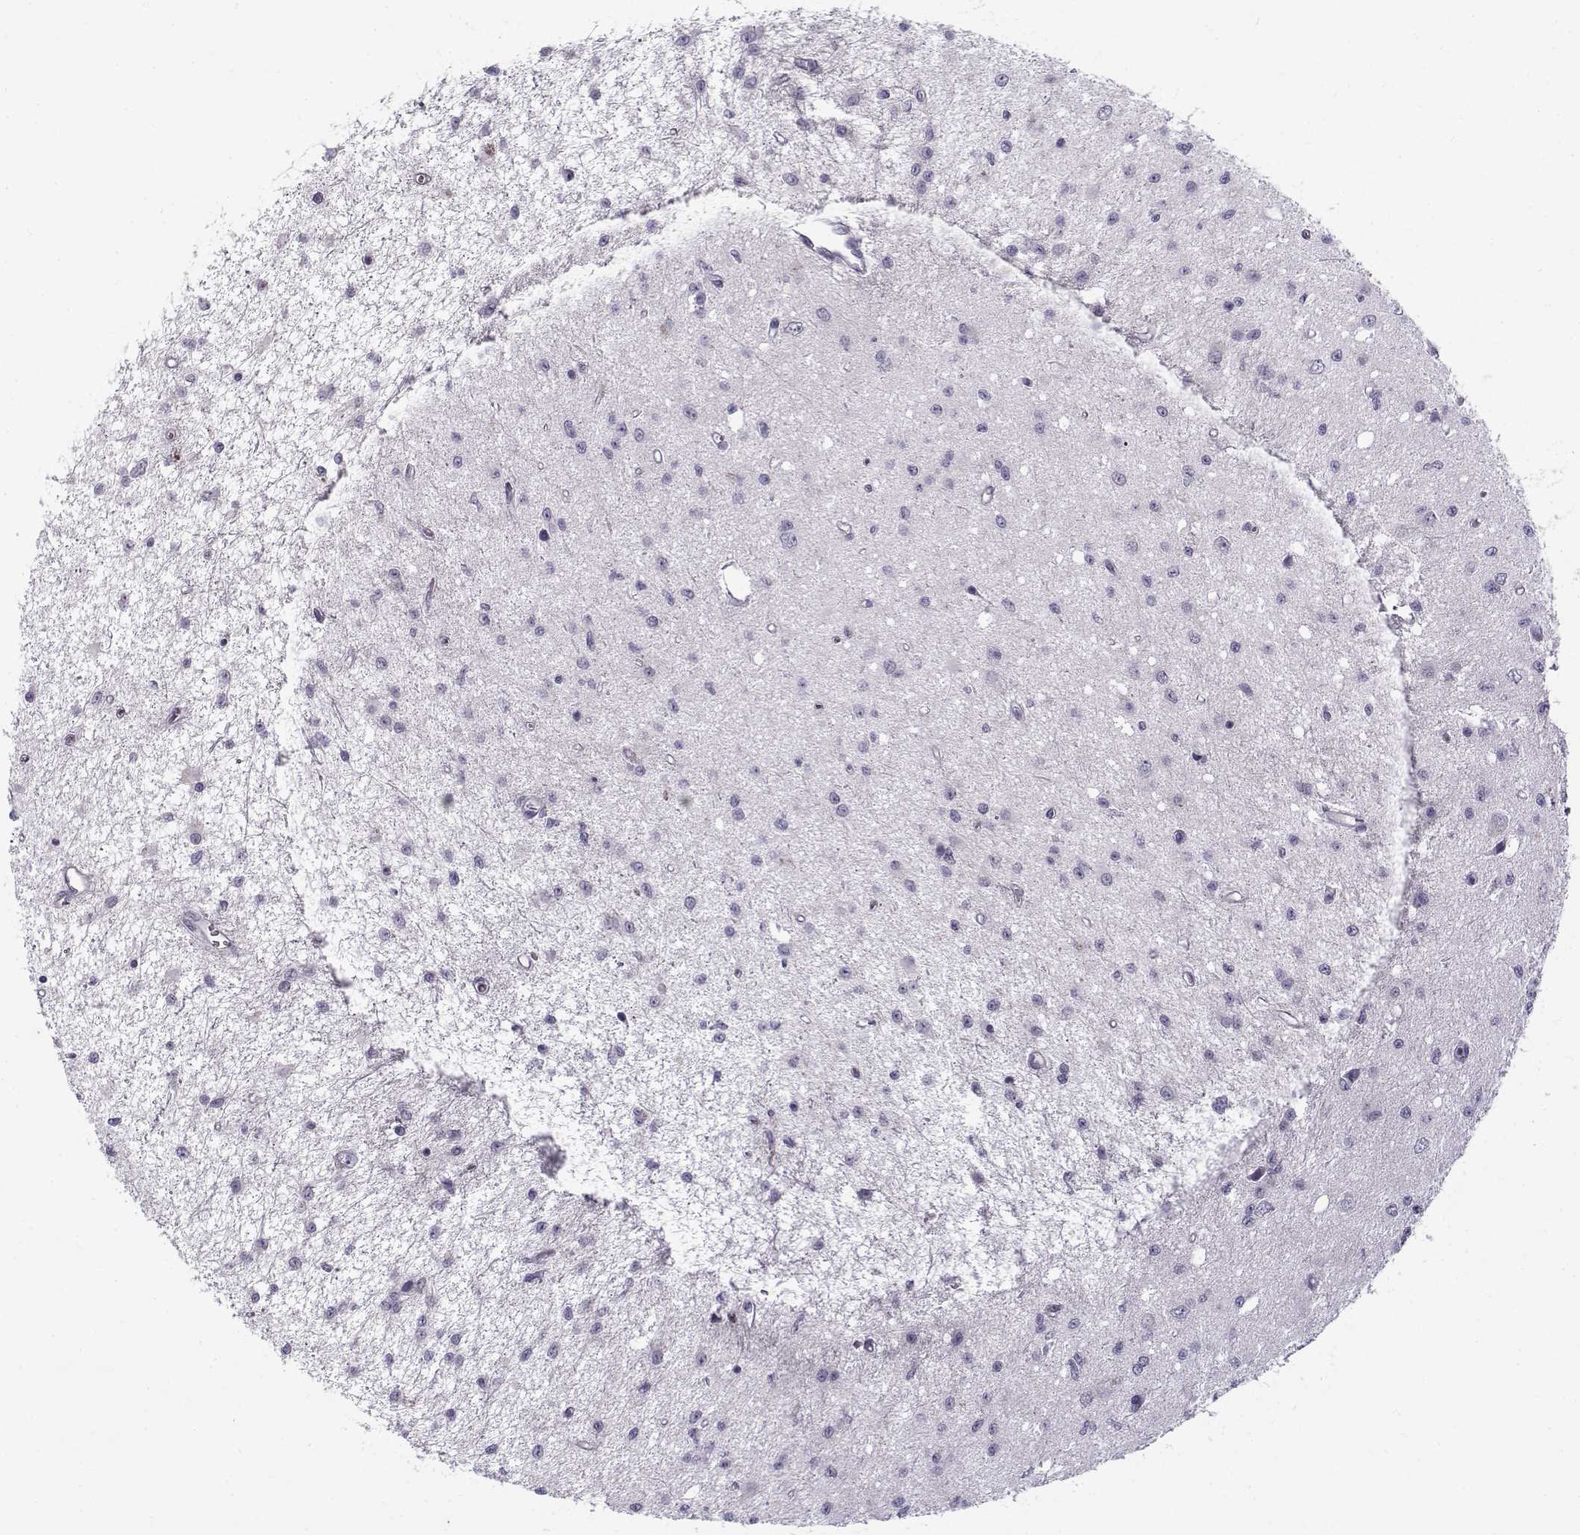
{"staining": {"intensity": "negative", "quantity": "none", "location": "none"}, "tissue": "glioma", "cell_type": "Tumor cells", "image_type": "cancer", "snomed": [{"axis": "morphology", "description": "Glioma, malignant, Low grade"}, {"axis": "topography", "description": "Brain"}], "caption": "The immunohistochemistry (IHC) image has no significant positivity in tumor cells of glioma tissue.", "gene": "TEX55", "patient": {"sex": "female", "age": 45}}